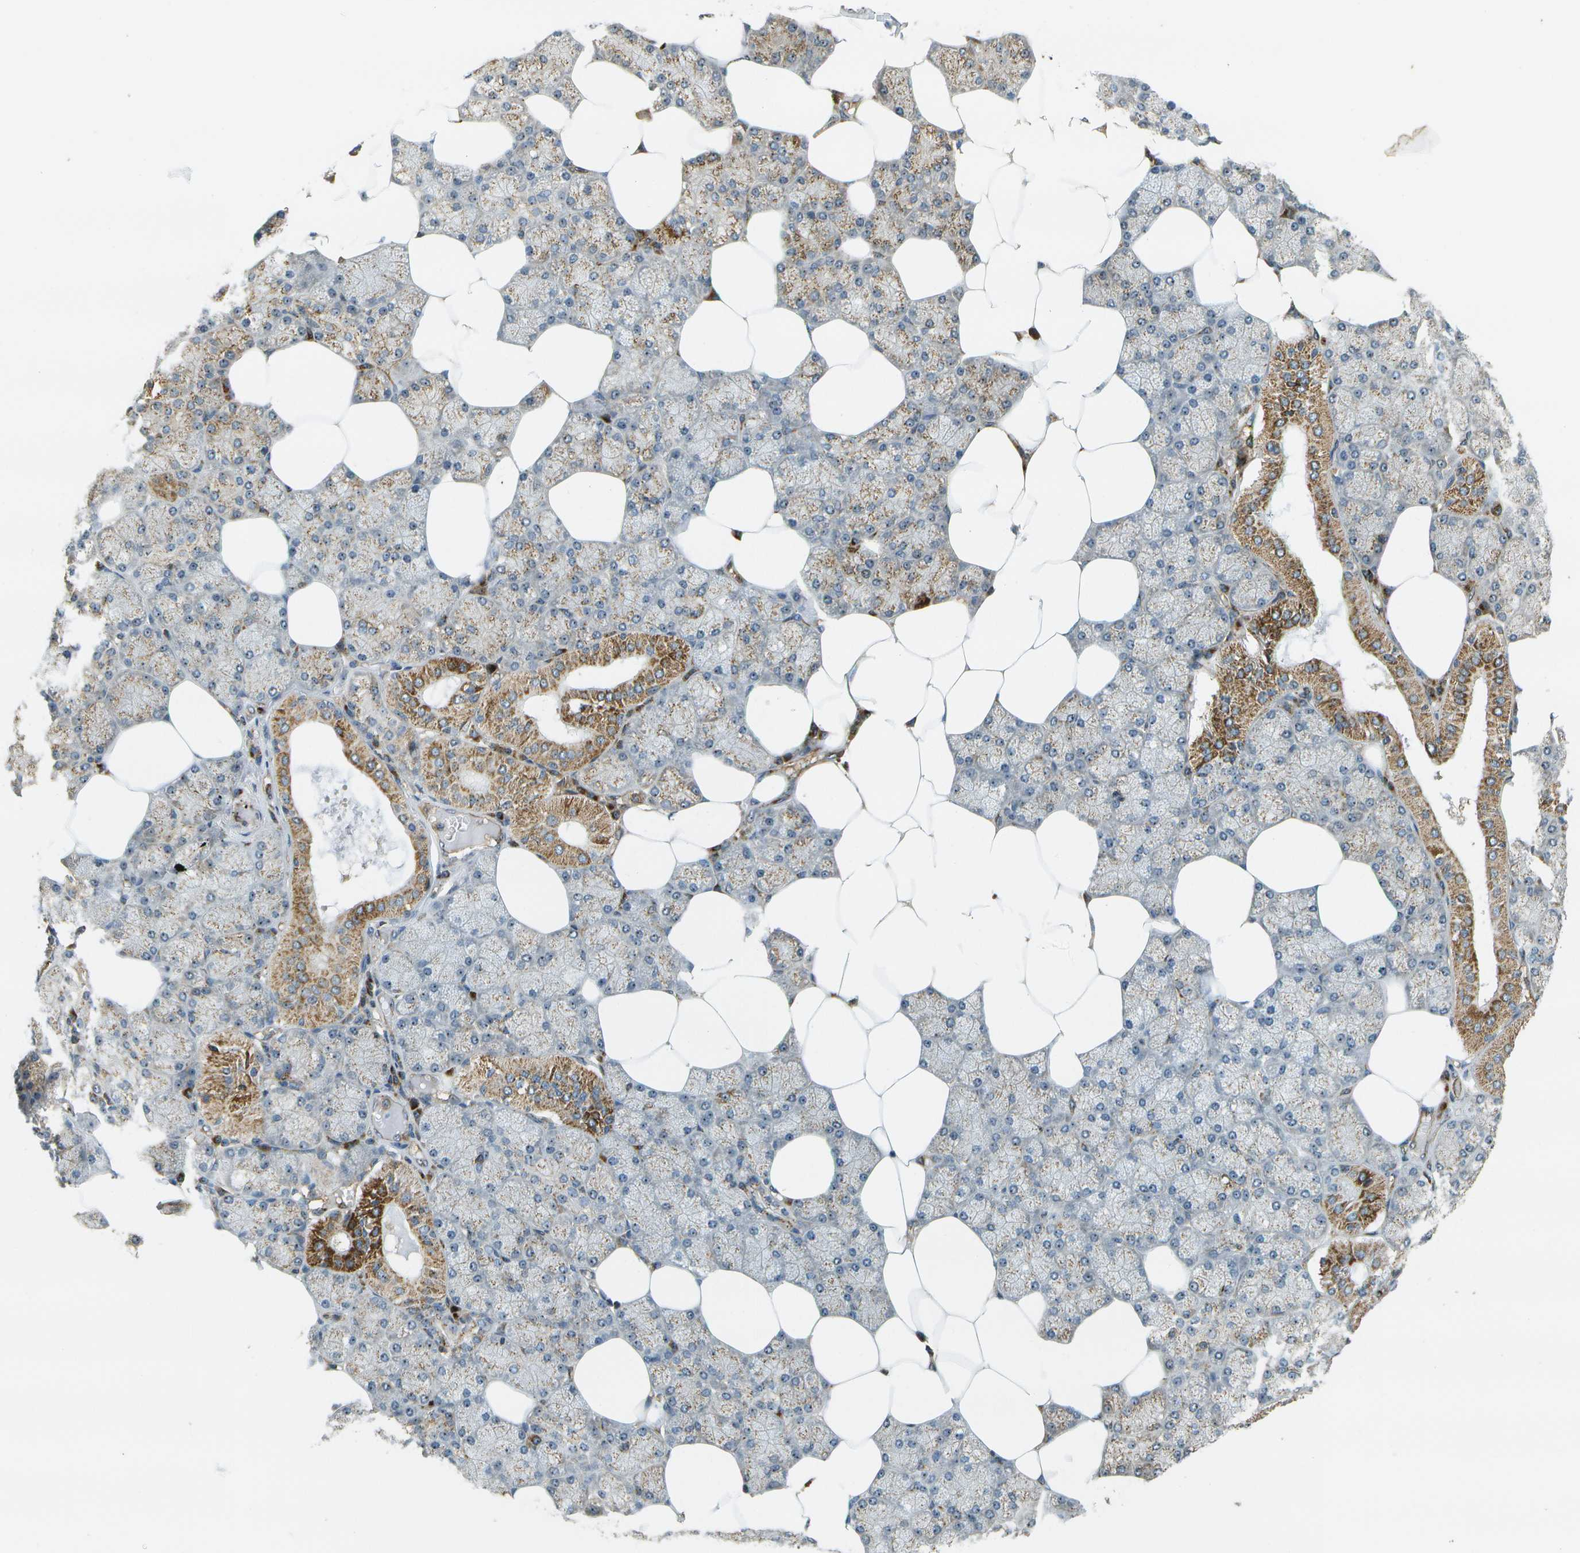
{"staining": {"intensity": "moderate", "quantity": ">75%", "location": "cytoplasmic/membranous"}, "tissue": "salivary gland", "cell_type": "Glandular cells", "image_type": "normal", "snomed": [{"axis": "morphology", "description": "Normal tissue, NOS"}, {"axis": "topography", "description": "Salivary gland"}], "caption": "Salivary gland stained with DAB (3,3'-diaminobenzidine) immunohistochemistry (IHC) exhibits medium levels of moderate cytoplasmic/membranous staining in approximately >75% of glandular cells. (DAB (3,3'-diaminobenzidine) IHC, brown staining for protein, blue staining for nuclei).", "gene": "LRP12", "patient": {"sex": "male", "age": 62}}